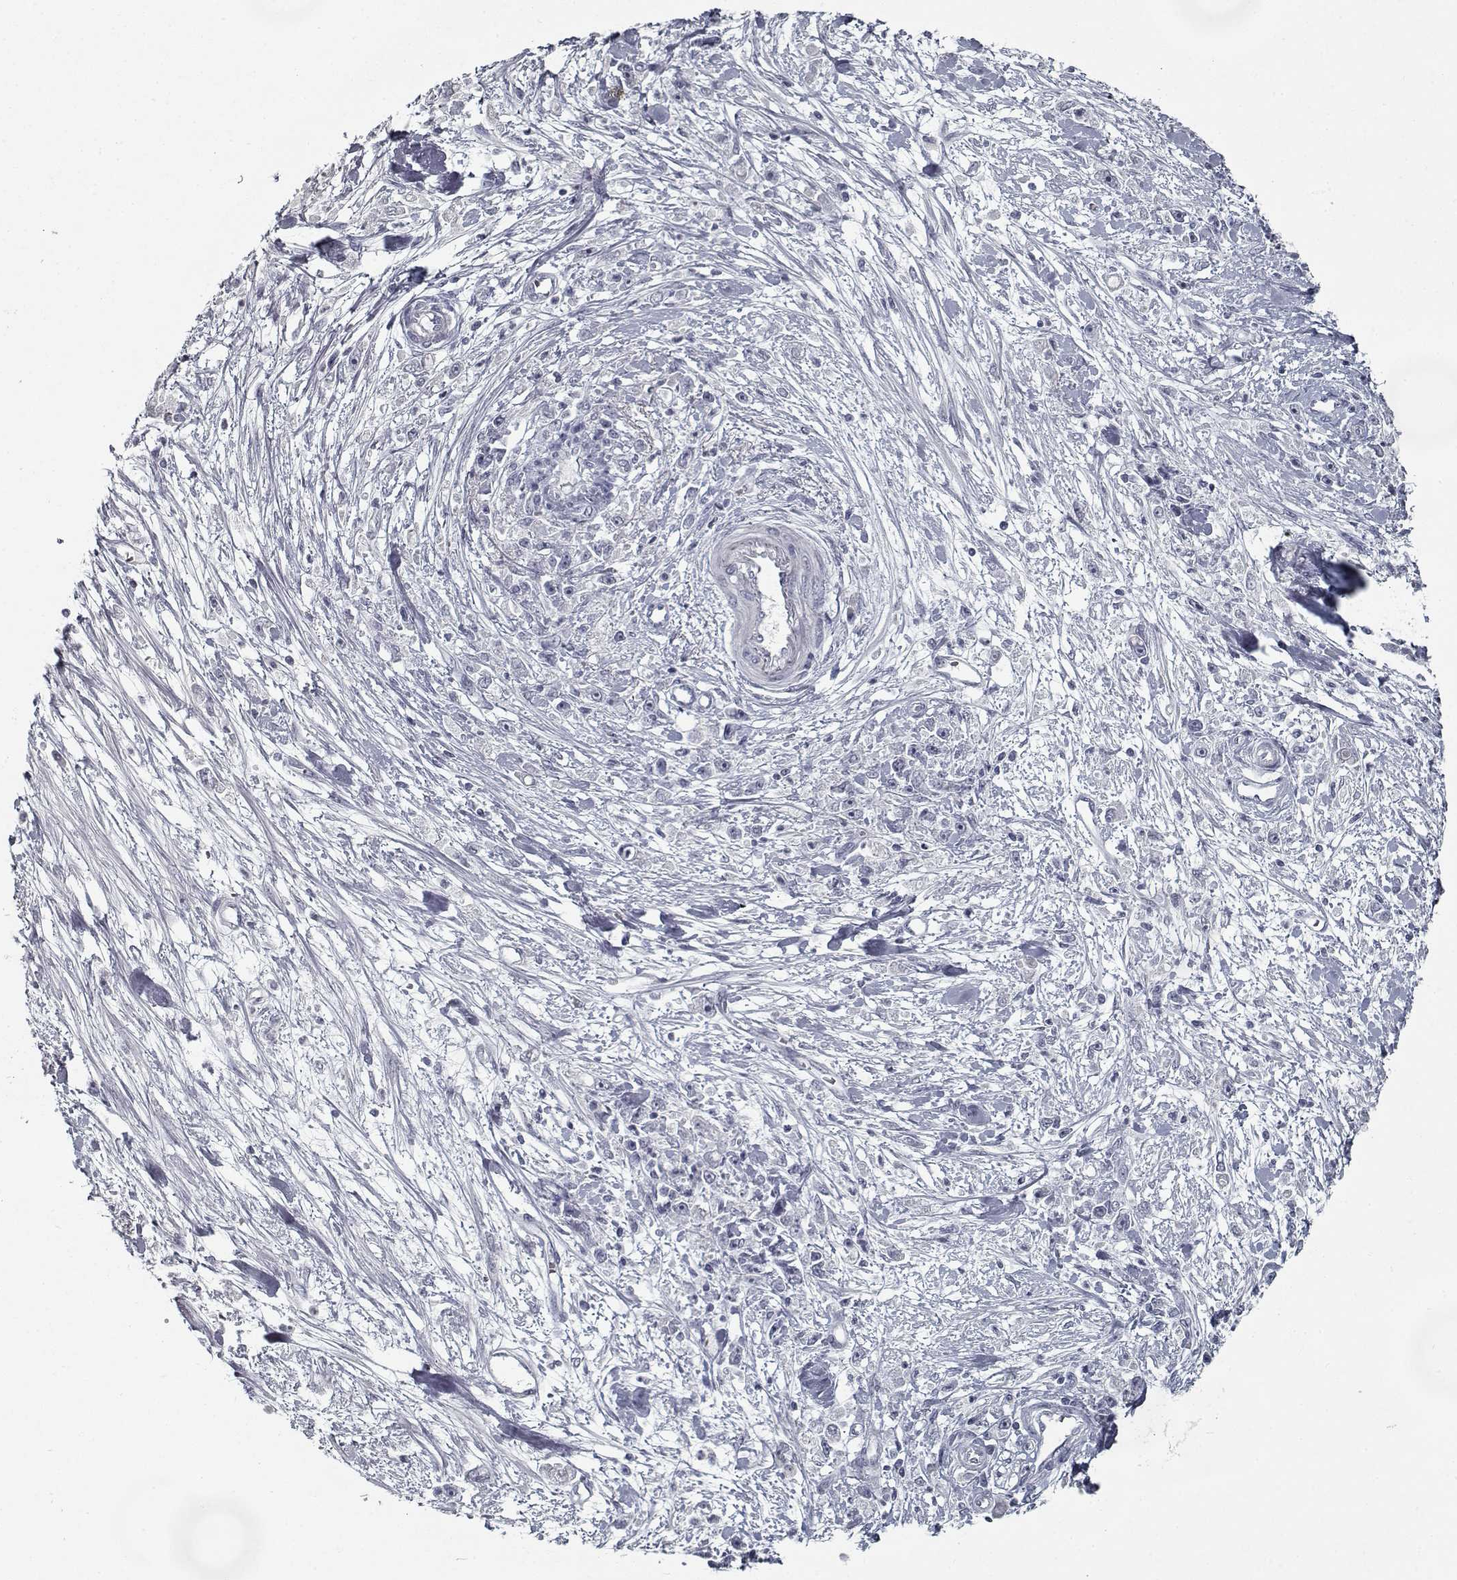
{"staining": {"intensity": "negative", "quantity": "none", "location": "none"}, "tissue": "stomach cancer", "cell_type": "Tumor cells", "image_type": "cancer", "snomed": [{"axis": "morphology", "description": "Adenocarcinoma, NOS"}, {"axis": "topography", "description": "Stomach"}], "caption": "Stomach cancer (adenocarcinoma) was stained to show a protein in brown. There is no significant staining in tumor cells.", "gene": "GAD2", "patient": {"sex": "female", "age": 59}}